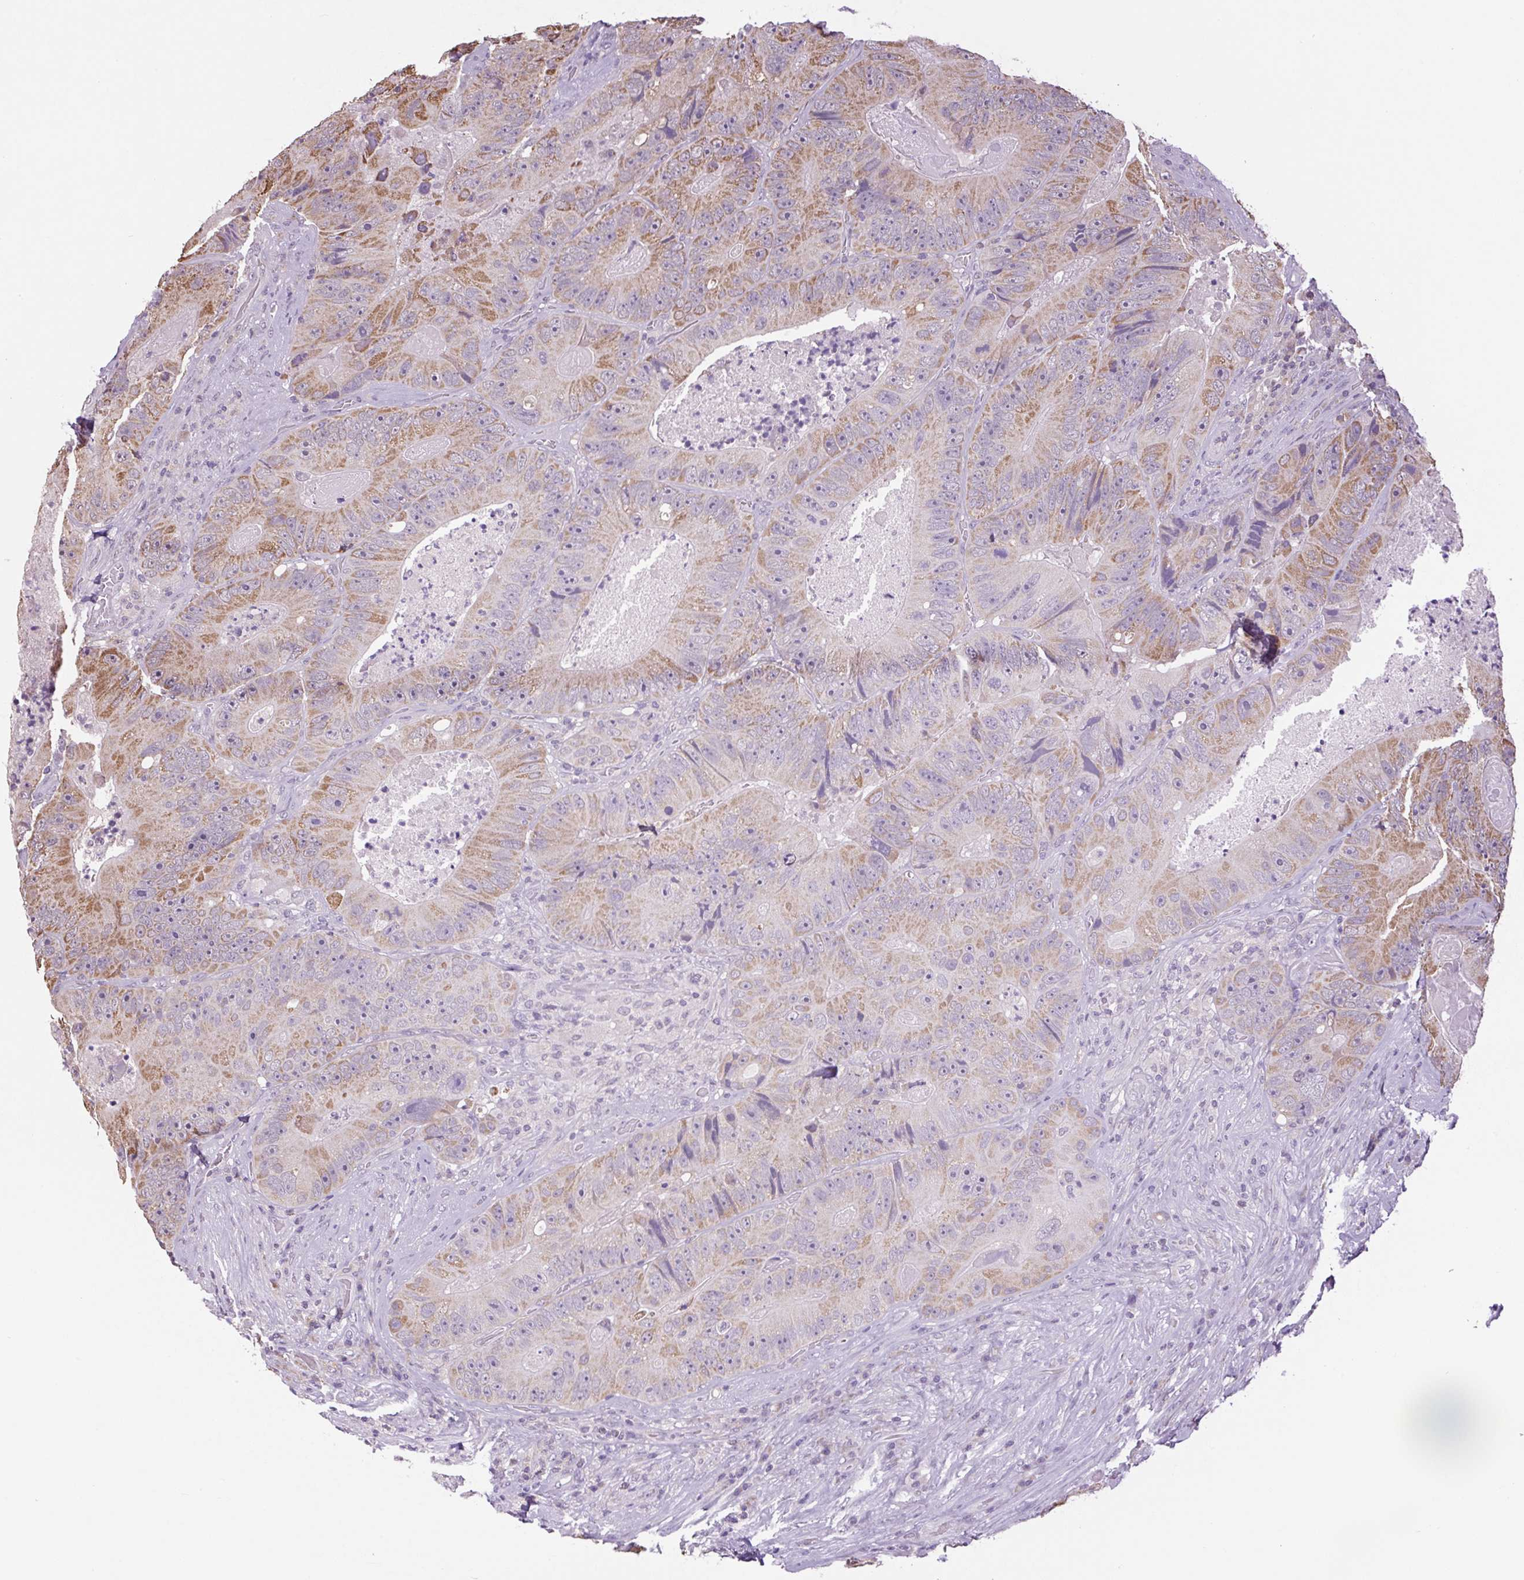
{"staining": {"intensity": "moderate", "quantity": "25%-75%", "location": "cytoplasmic/membranous"}, "tissue": "colorectal cancer", "cell_type": "Tumor cells", "image_type": "cancer", "snomed": [{"axis": "morphology", "description": "Adenocarcinoma, NOS"}, {"axis": "topography", "description": "Colon"}], "caption": "Immunohistochemistry (IHC) histopathology image of neoplastic tissue: human adenocarcinoma (colorectal) stained using immunohistochemistry shows medium levels of moderate protein expression localized specifically in the cytoplasmic/membranous of tumor cells, appearing as a cytoplasmic/membranous brown color.", "gene": "SGF29", "patient": {"sex": "female", "age": 86}}